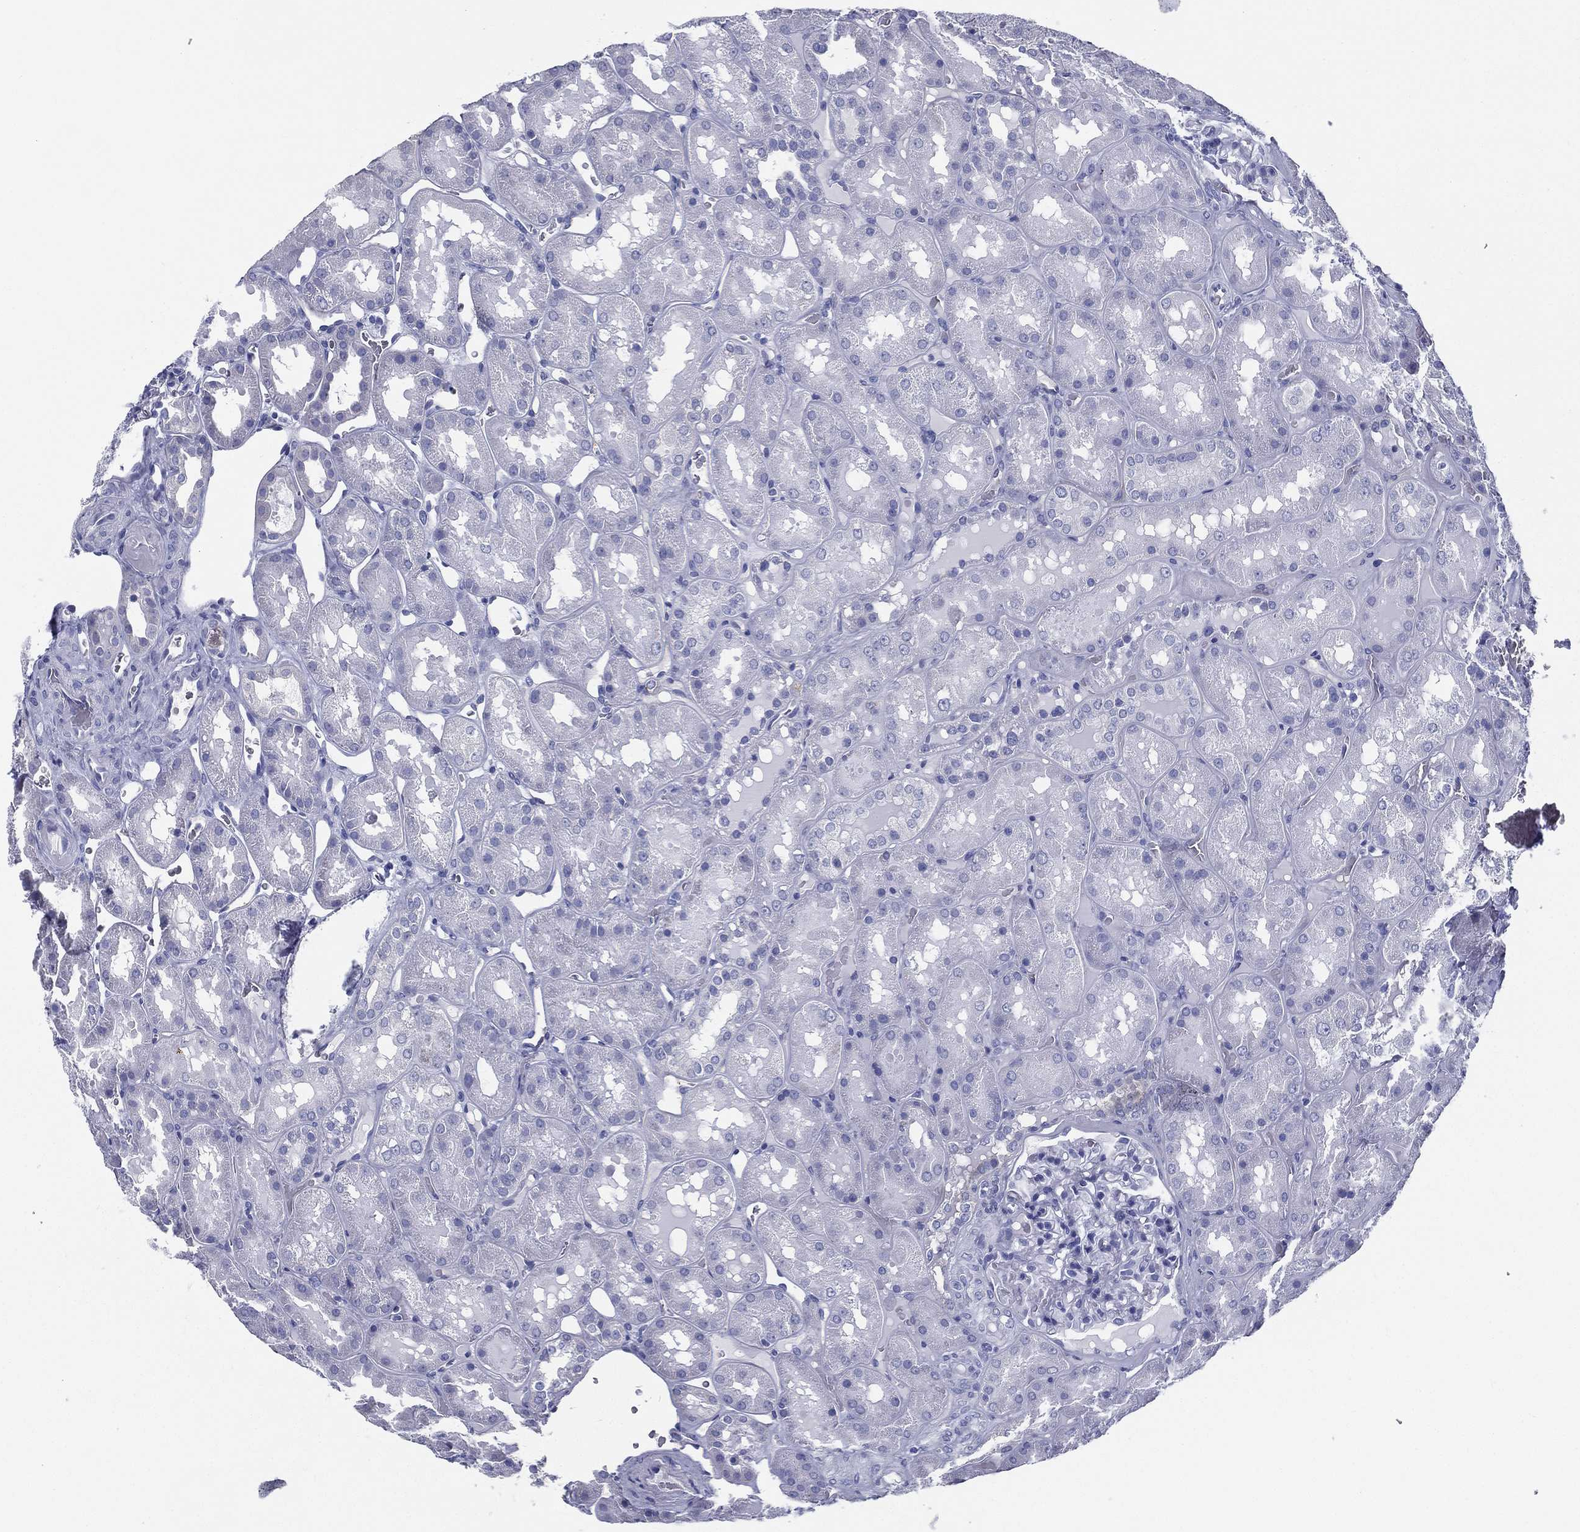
{"staining": {"intensity": "negative", "quantity": "none", "location": "none"}, "tissue": "kidney", "cell_type": "Cells in glomeruli", "image_type": "normal", "snomed": [{"axis": "morphology", "description": "Normal tissue, NOS"}, {"axis": "topography", "description": "Kidney"}], "caption": "This is a micrograph of immunohistochemistry staining of unremarkable kidney, which shows no expression in cells in glomeruli.", "gene": "RSPH4A", "patient": {"sex": "male", "age": 73}}